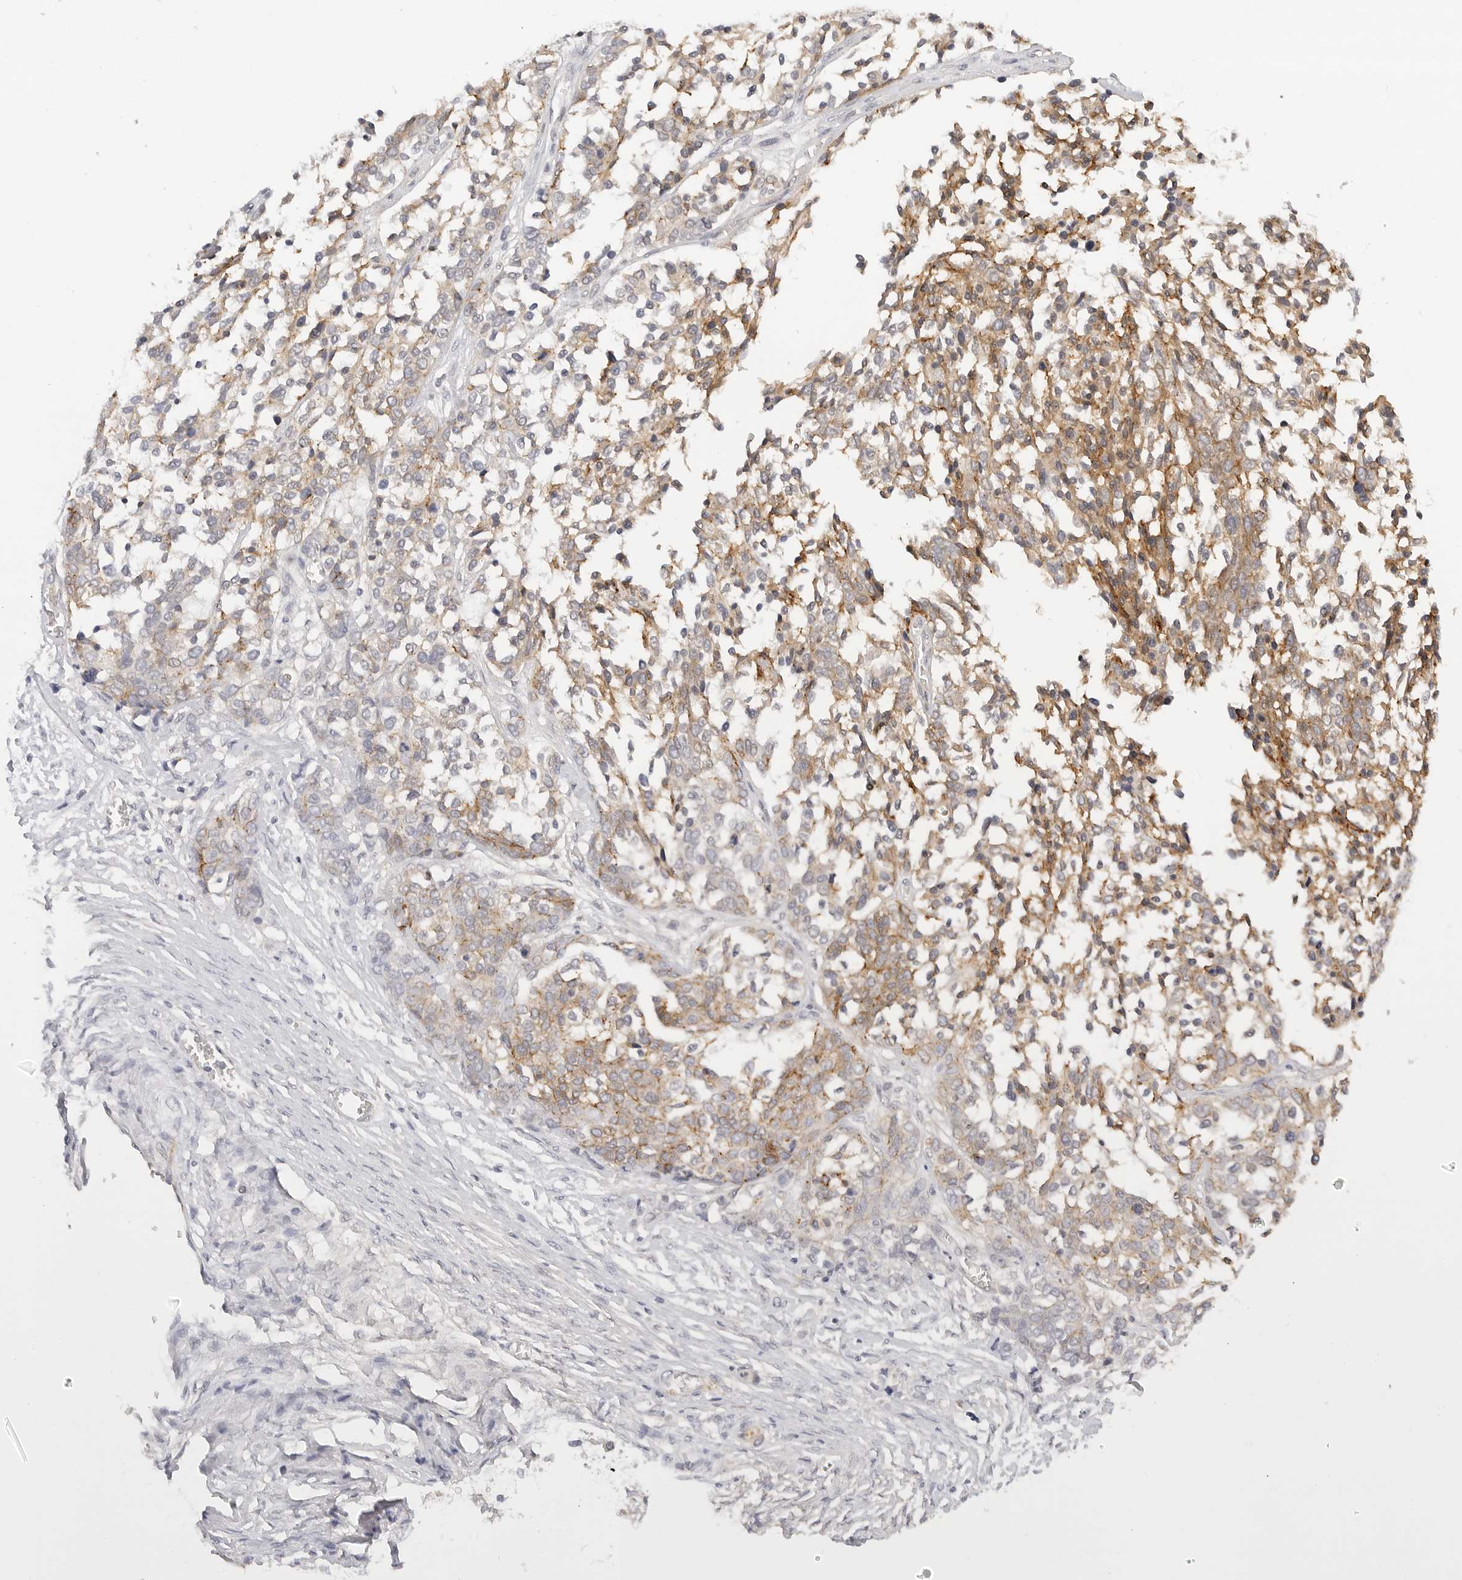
{"staining": {"intensity": "moderate", "quantity": ">75%", "location": "cytoplasmic/membranous"}, "tissue": "ovarian cancer", "cell_type": "Tumor cells", "image_type": "cancer", "snomed": [{"axis": "morphology", "description": "Cystadenocarcinoma, serous, NOS"}, {"axis": "topography", "description": "Ovary"}], "caption": "High-magnification brightfield microscopy of ovarian cancer (serous cystadenocarcinoma) stained with DAB (3,3'-diaminobenzidine) (brown) and counterstained with hematoxylin (blue). tumor cells exhibit moderate cytoplasmic/membranous staining is identified in approximately>75% of cells. The staining was performed using DAB (3,3'-diaminobenzidine), with brown indicating positive protein expression. Nuclei are stained blue with hematoxylin.", "gene": "PCDH19", "patient": {"sex": "female", "age": 44}}